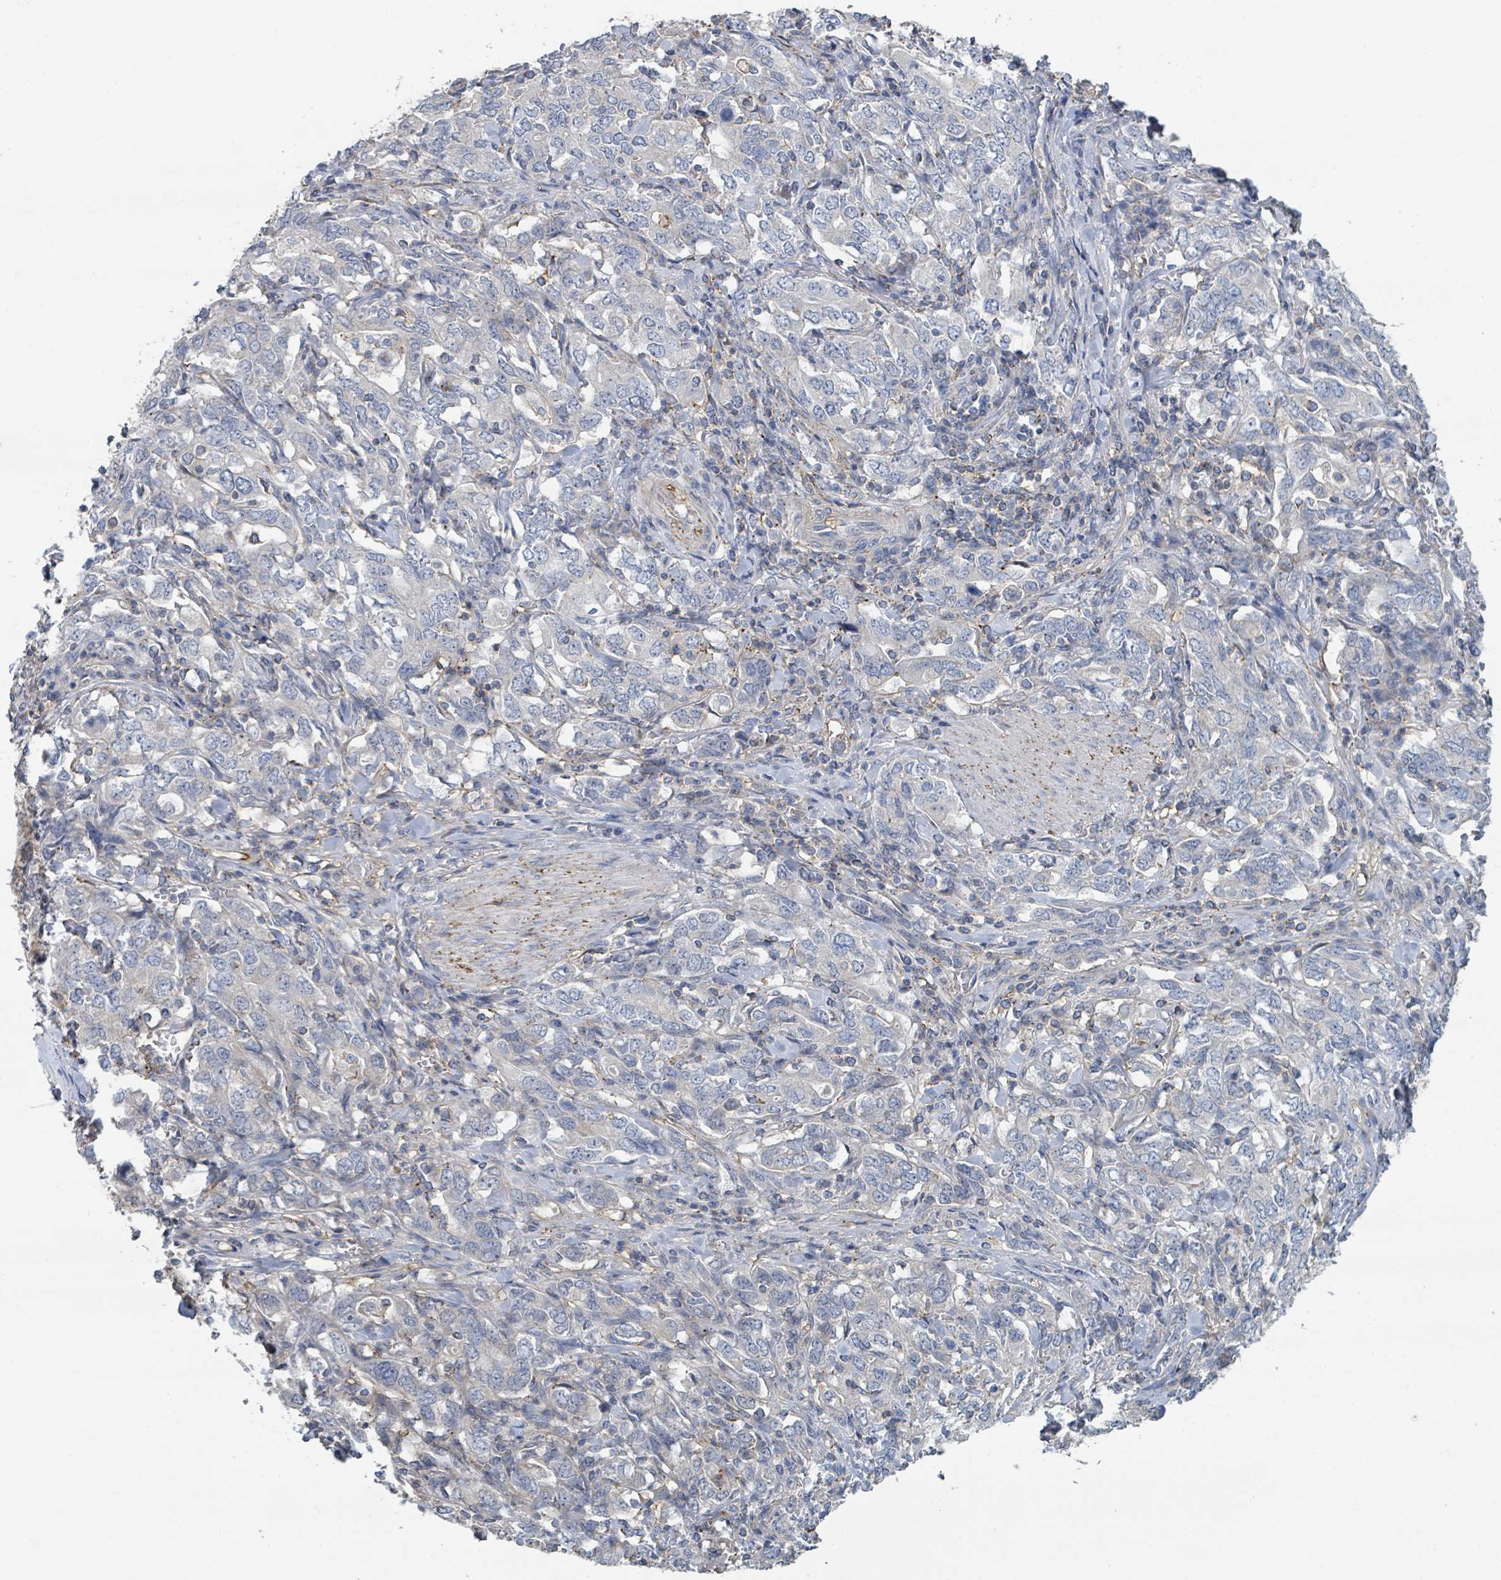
{"staining": {"intensity": "negative", "quantity": "none", "location": "none"}, "tissue": "stomach cancer", "cell_type": "Tumor cells", "image_type": "cancer", "snomed": [{"axis": "morphology", "description": "Adenocarcinoma, NOS"}, {"axis": "topography", "description": "Stomach, upper"}, {"axis": "topography", "description": "Stomach"}], "caption": "Protein analysis of stomach adenocarcinoma reveals no significant positivity in tumor cells. Brightfield microscopy of immunohistochemistry (IHC) stained with DAB (3,3'-diaminobenzidine) (brown) and hematoxylin (blue), captured at high magnification.", "gene": "LRRC42", "patient": {"sex": "male", "age": 62}}